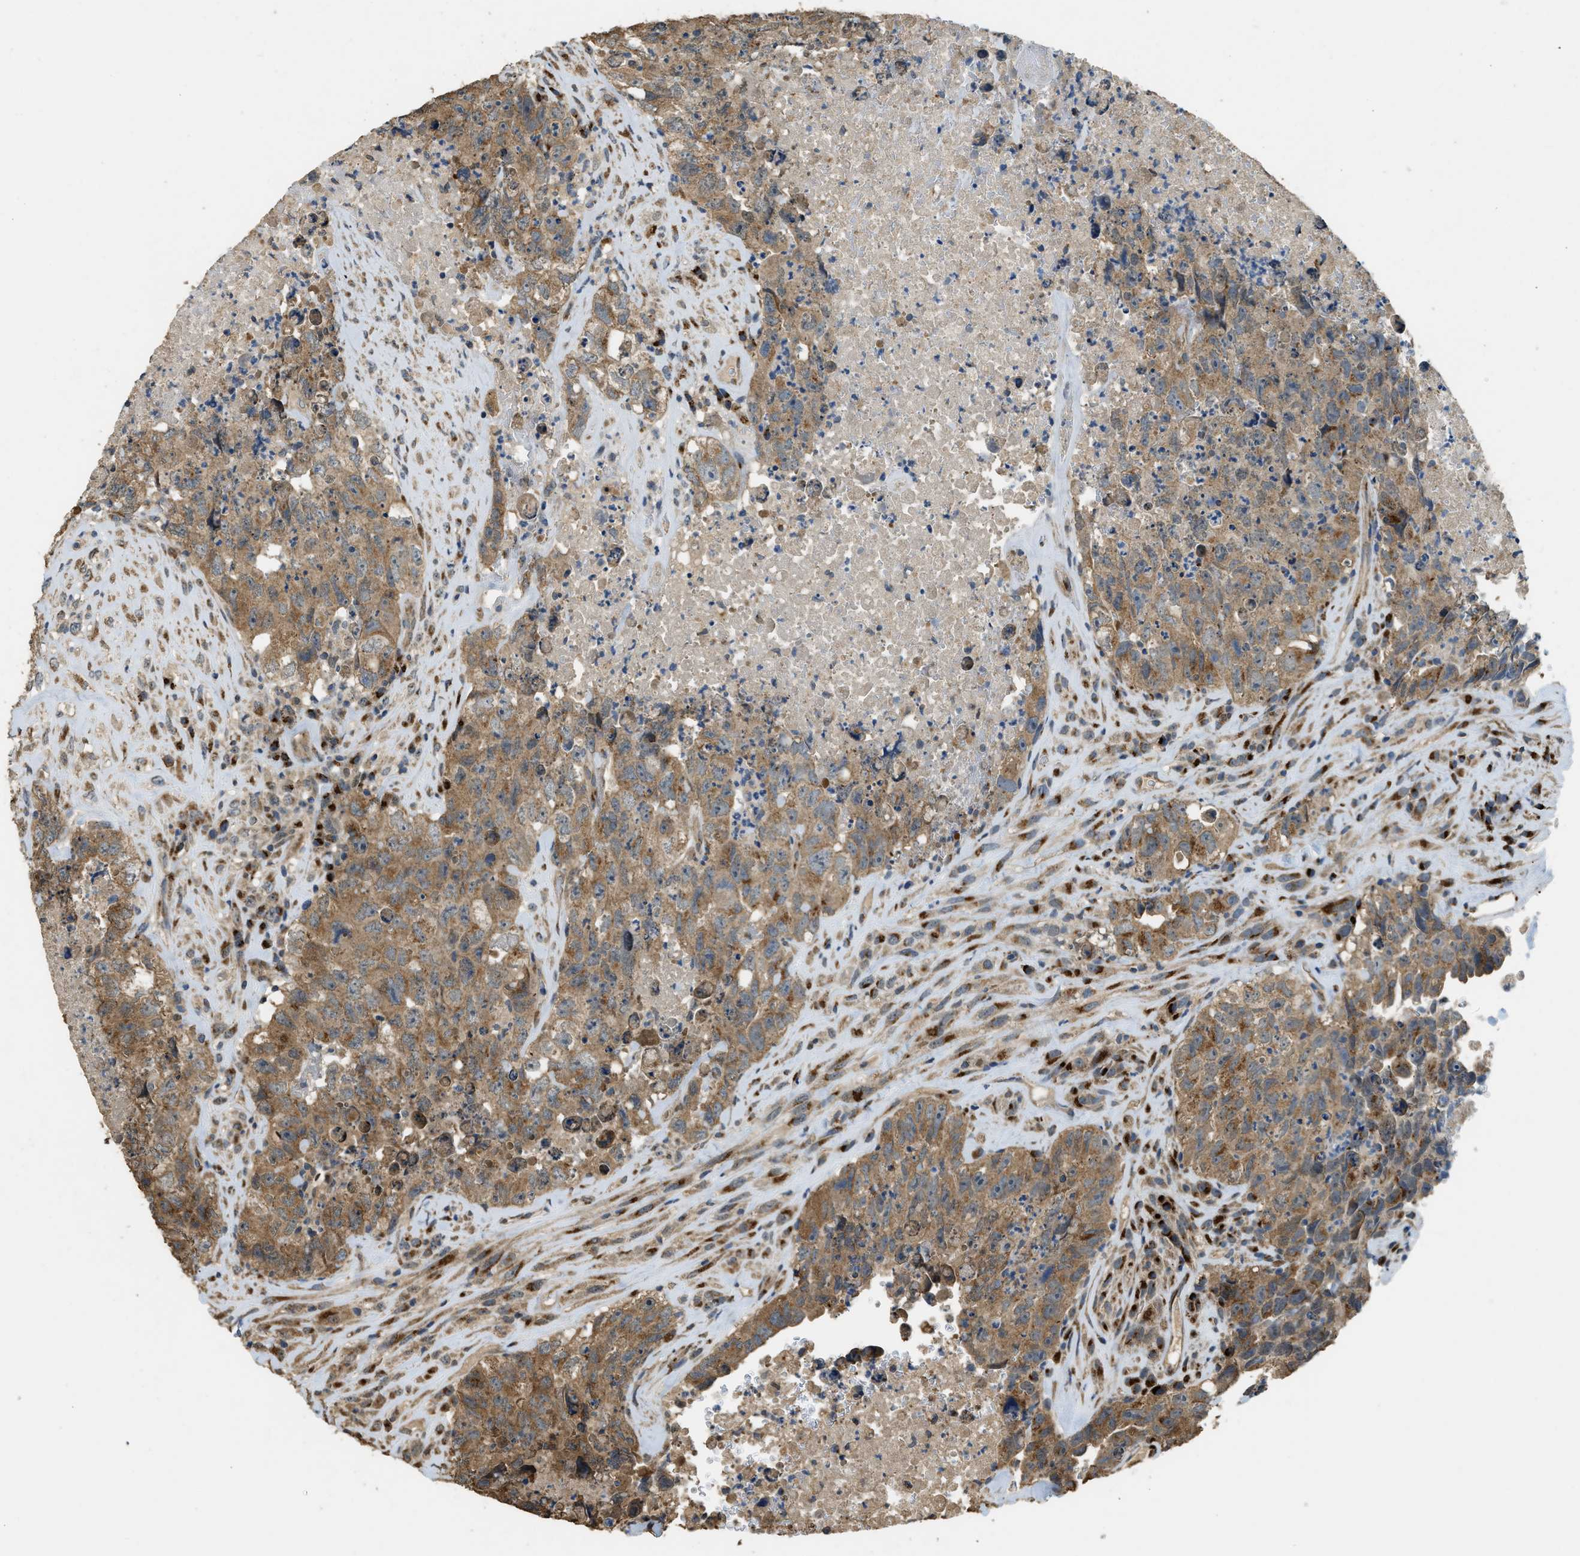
{"staining": {"intensity": "moderate", "quantity": ">75%", "location": "cytoplasmic/membranous"}, "tissue": "testis cancer", "cell_type": "Tumor cells", "image_type": "cancer", "snomed": [{"axis": "morphology", "description": "Carcinoma, Embryonal, NOS"}, {"axis": "topography", "description": "Testis"}], "caption": "This micrograph demonstrates immunohistochemistry (IHC) staining of embryonal carcinoma (testis), with medium moderate cytoplasmic/membranous staining in about >75% of tumor cells.", "gene": "IPO7", "patient": {"sex": "male", "age": 32}}